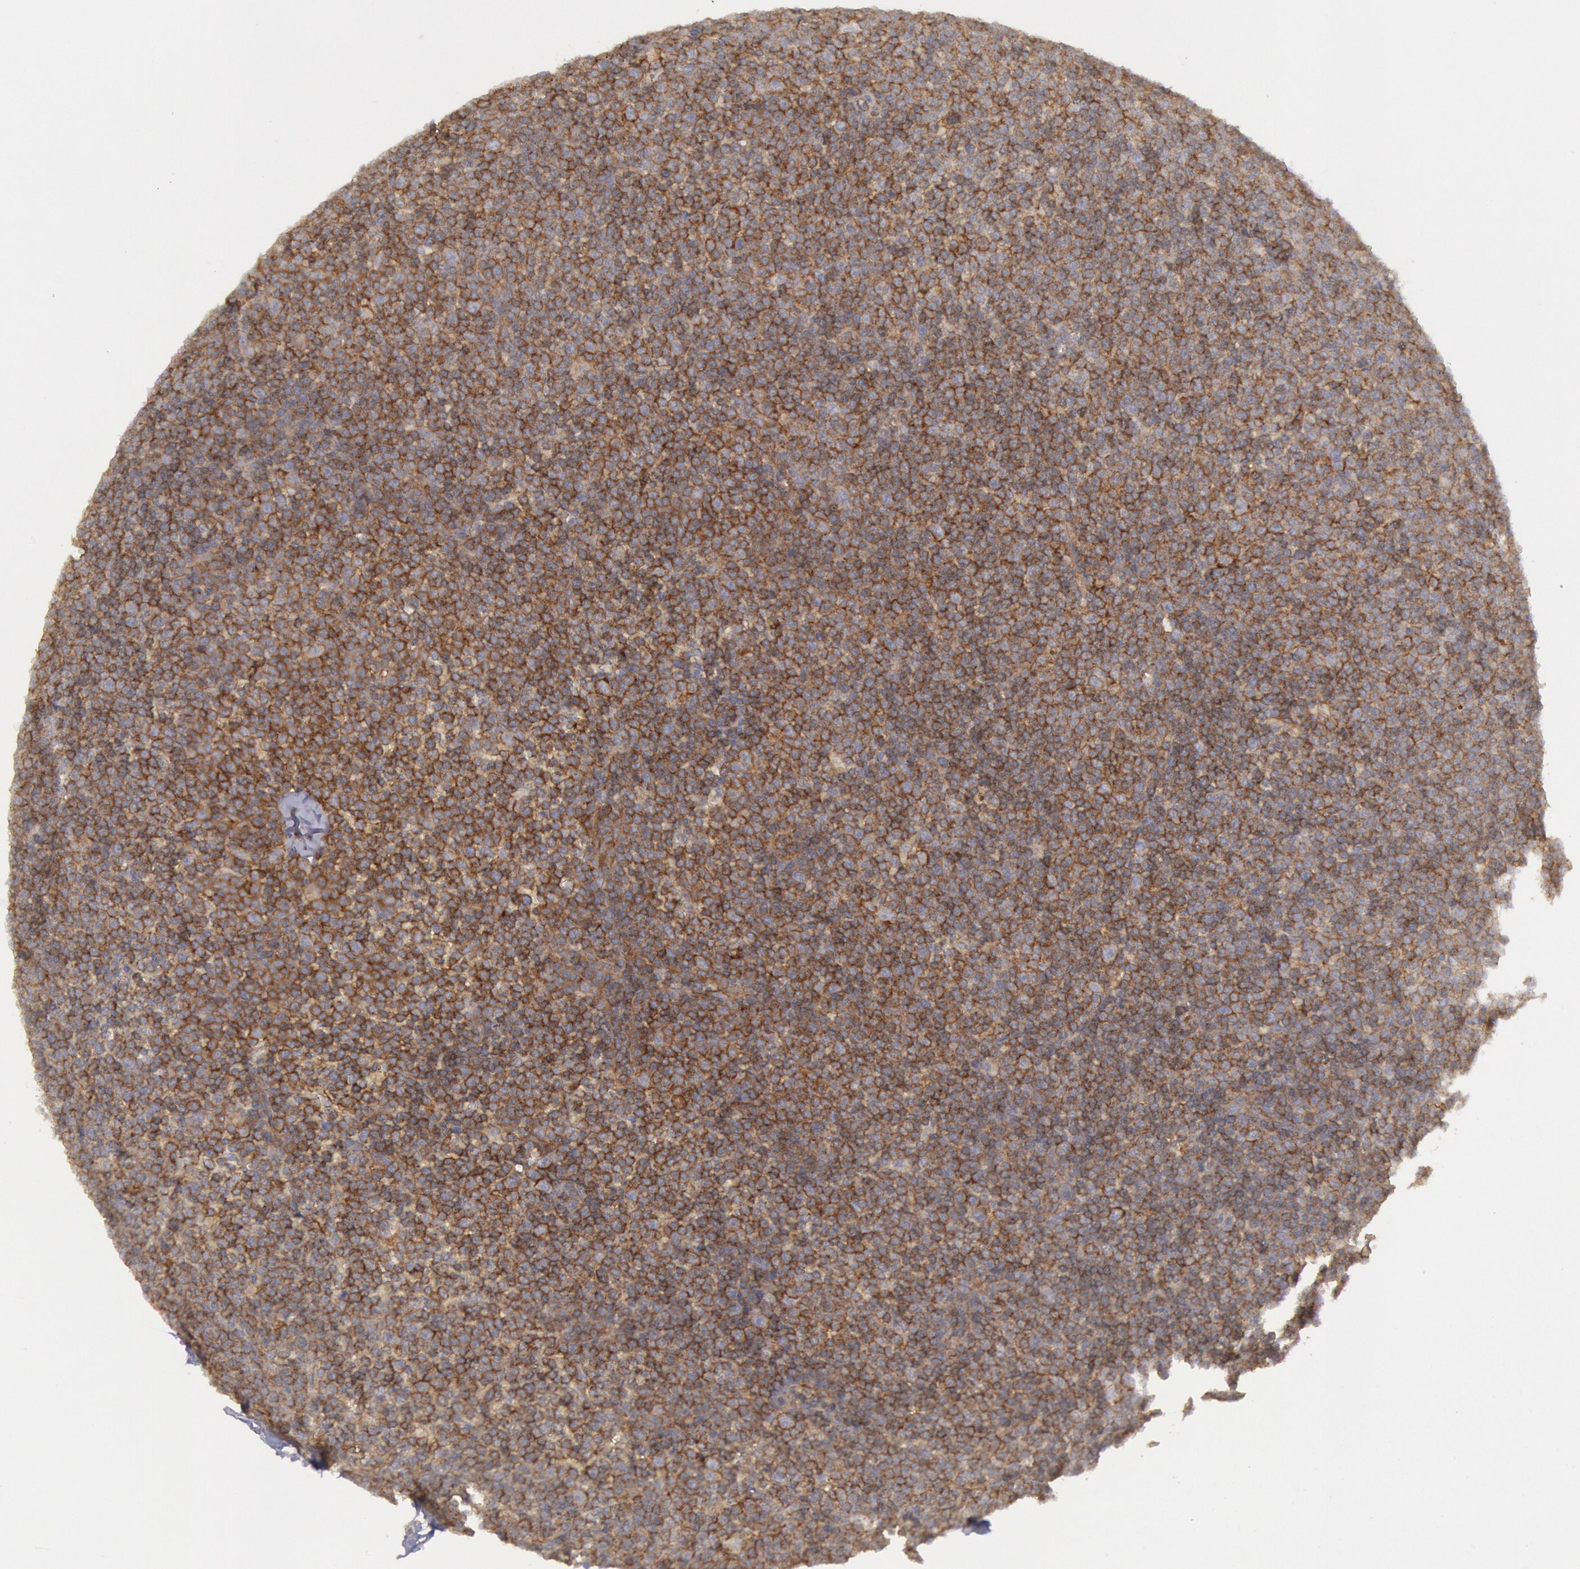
{"staining": {"intensity": "strong", "quantity": ">75%", "location": "cytoplasmic/membranous"}, "tissue": "lymphoma", "cell_type": "Tumor cells", "image_type": "cancer", "snomed": [{"axis": "morphology", "description": "Malignant lymphoma, non-Hodgkin's type, Low grade"}, {"axis": "topography", "description": "Lymph node"}], "caption": "A brown stain highlights strong cytoplasmic/membranous expression of a protein in human low-grade malignant lymphoma, non-Hodgkin's type tumor cells. The protein of interest is shown in brown color, while the nuclei are stained blue.", "gene": "STX4", "patient": {"sex": "male", "age": 50}}